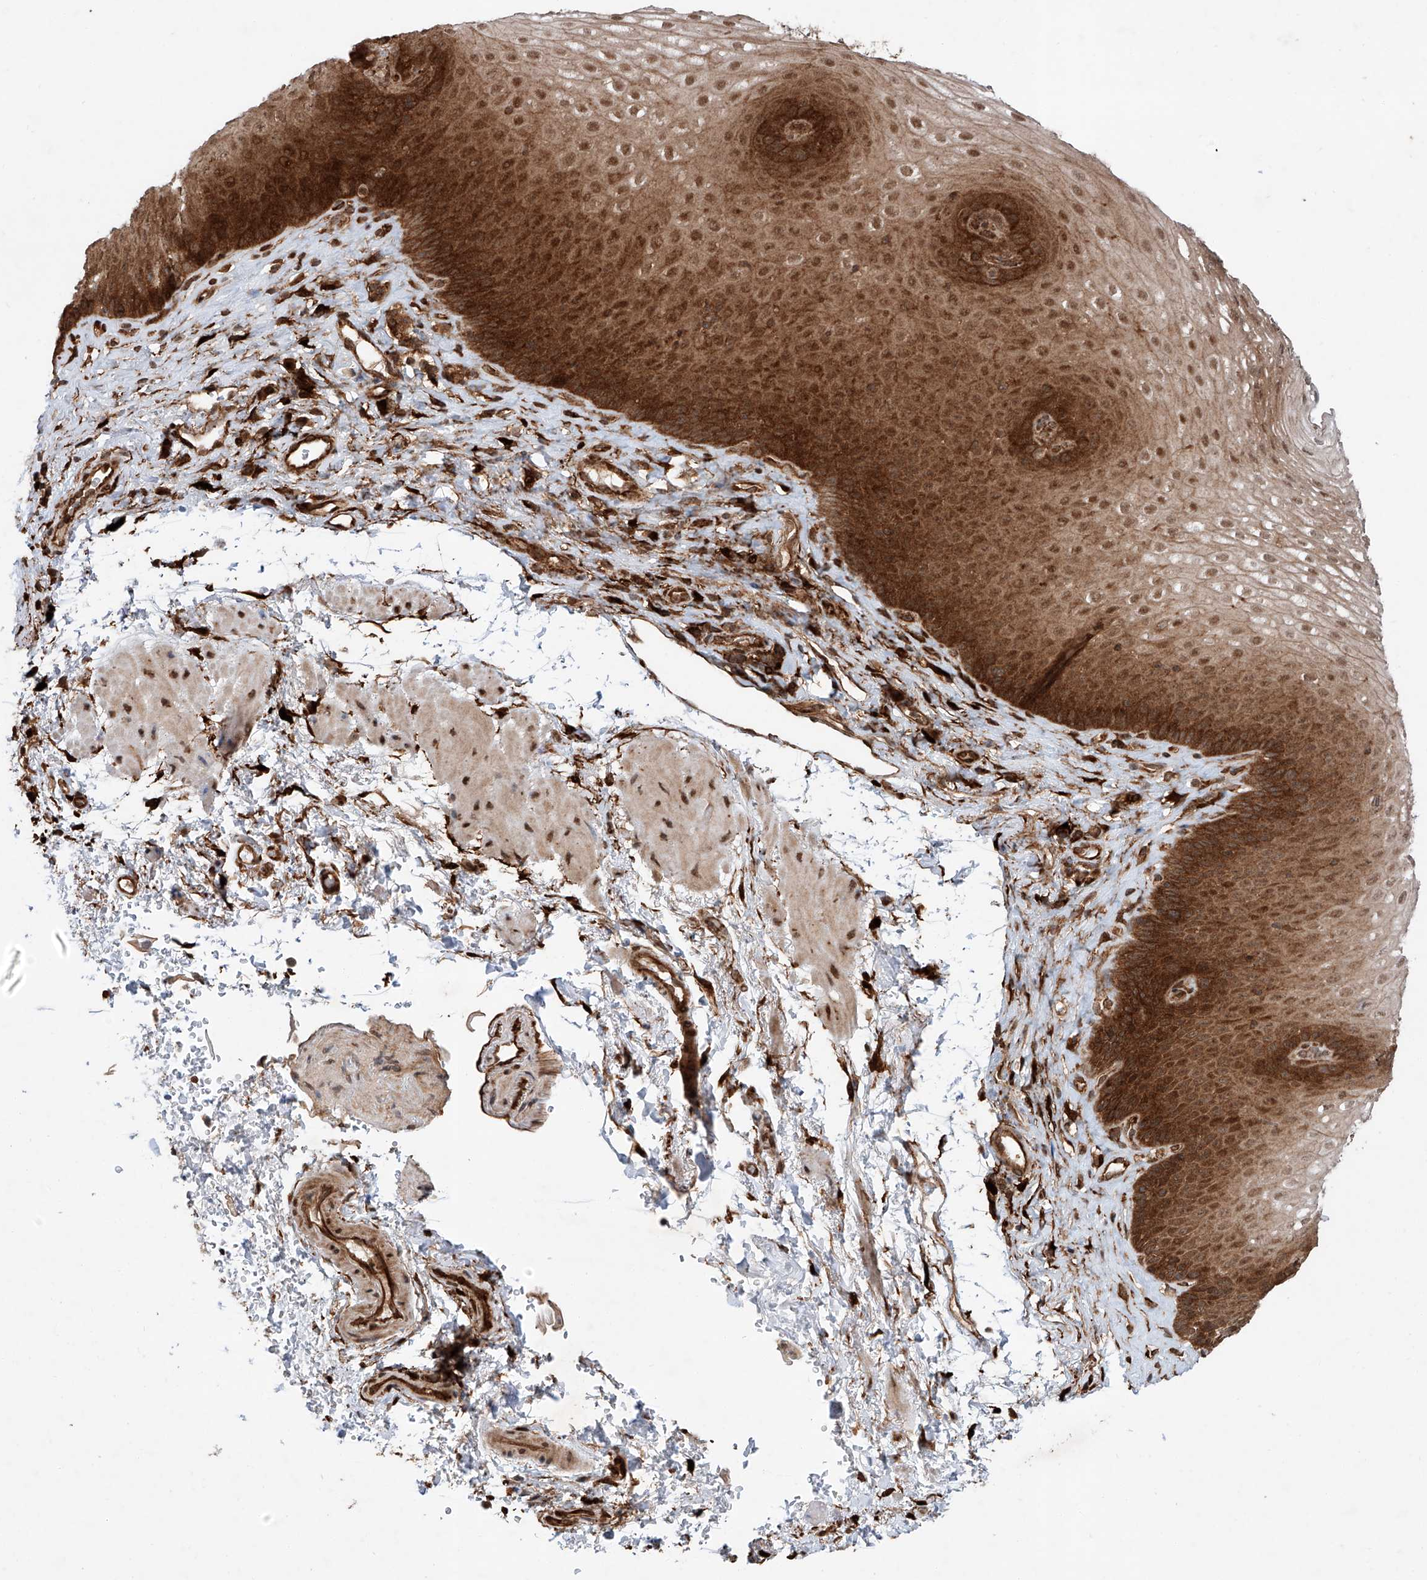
{"staining": {"intensity": "strong", "quantity": "25%-75%", "location": "cytoplasmic/membranous,nuclear"}, "tissue": "esophagus", "cell_type": "Squamous epithelial cells", "image_type": "normal", "snomed": [{"axis": "morphology", "description": "Normal tissue, NOS"}, {"axis": "topography", "description": "Esophagus"}], "caption": "Brown immunohistochemical staining in normal human esophagus reveals strong cytoplasmic/membranous,nuclear expression in approximately 25%-75% of squamous epithelial cells. Using DAB (3,3'-diaminobenzidine) (brown) and hematoxylin (blue) stains, captured at high magnification using brightfield microscopy.", "gene": "ZFP28", "patient": {"sex": "female", "age": 66}}